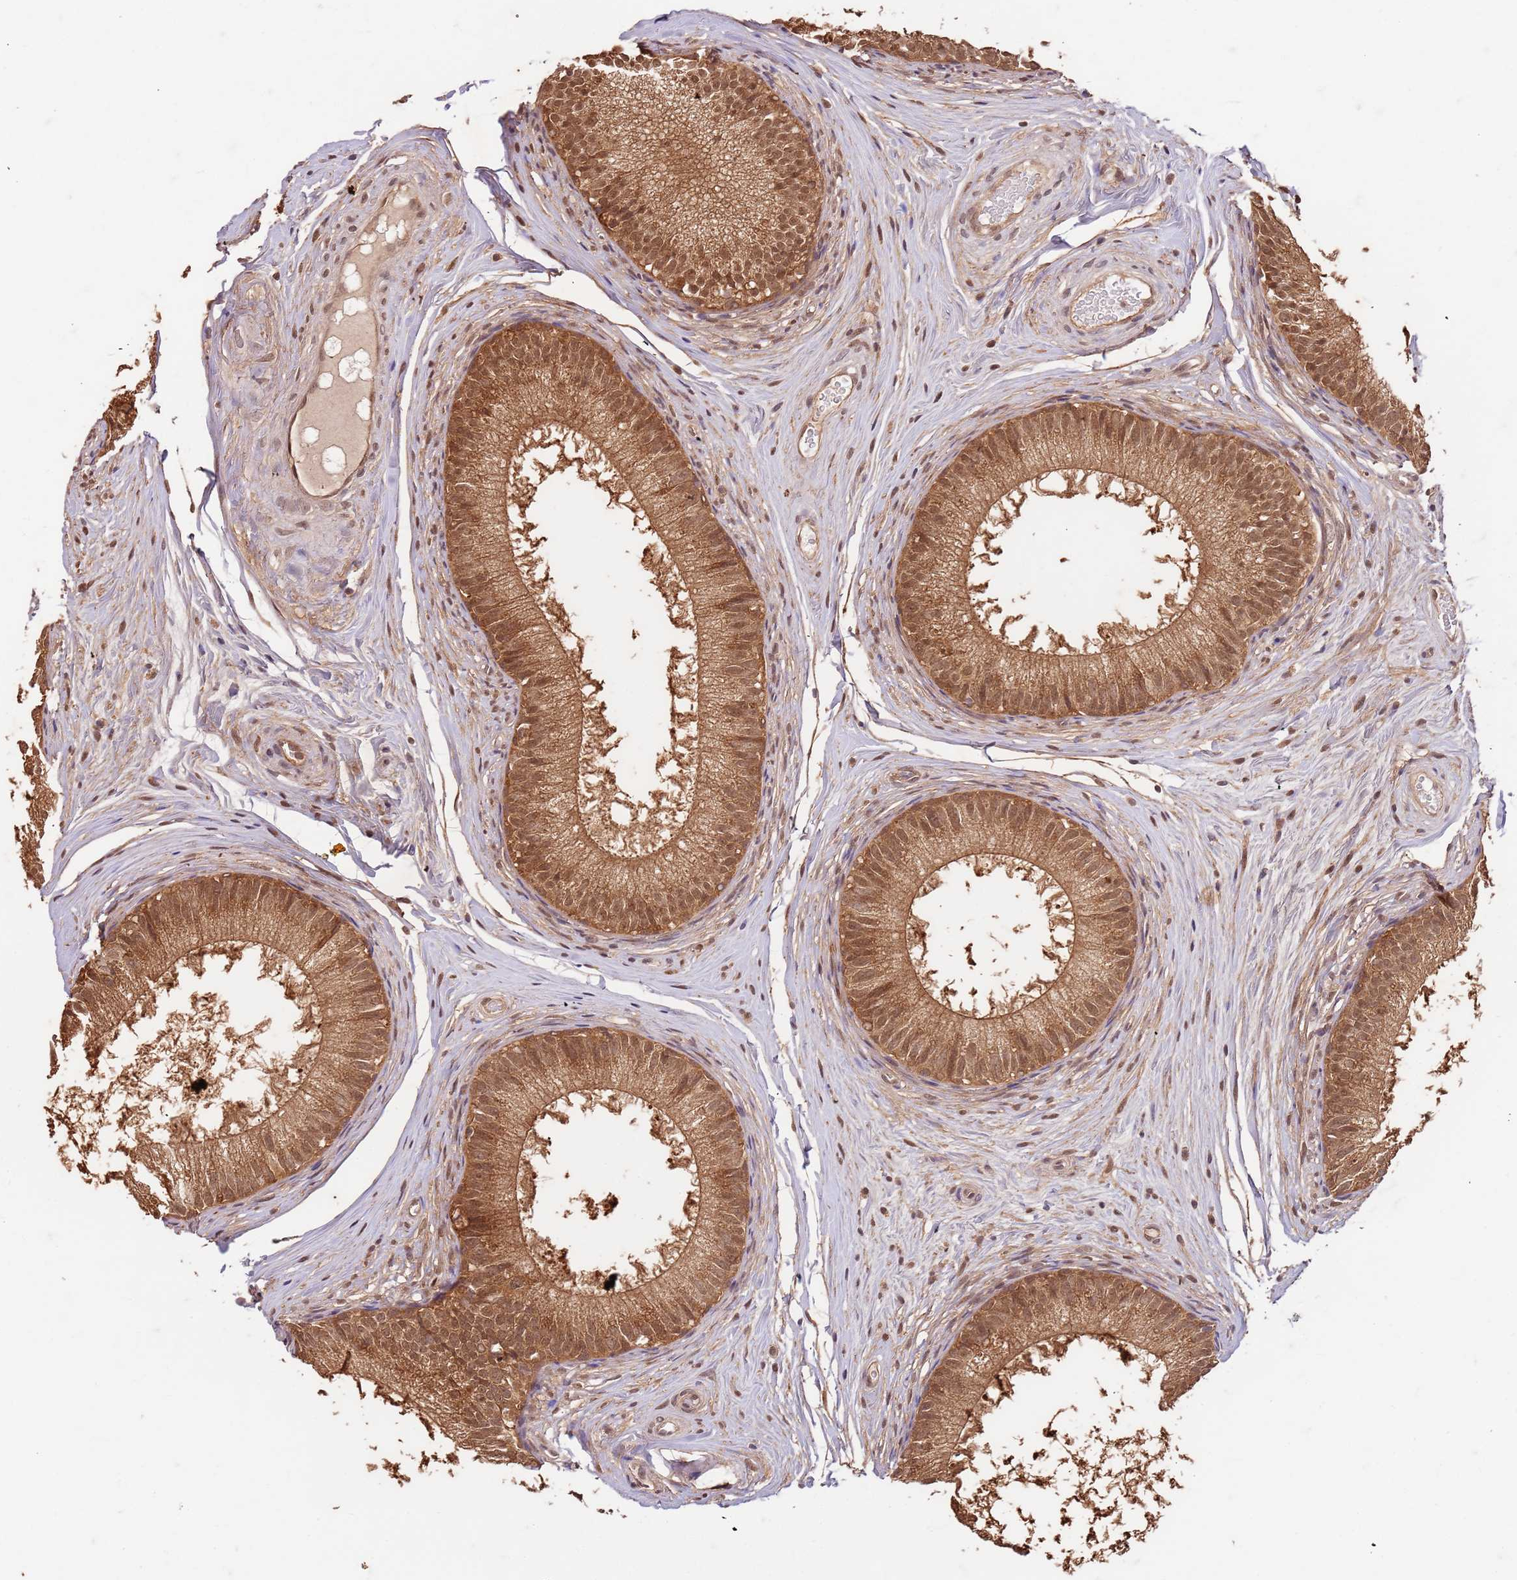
{"staining": {"intensity": "moderate", "quantity": ">75%", "location": "cytoplasmic/membranous,nuclear"}, "tissue": "epididymis", "cell_type": "Glandular cells", "image_type": "normal", "snomed": [{"axis": "morphology", "description": "Normal tissue, NOS"}, {"axis": "topography", "description": "Epididymis"}], "caption": "Immunohistochemistry (IHC) (DAB) staining of unremarkable human epididymis demonstrates moderate cytoplasmic/membranous,nuclear protein expression in approximately >75% of glandular cells.", "gene": "UBE3A", "patient": {"sex": "male", "age": 34}}